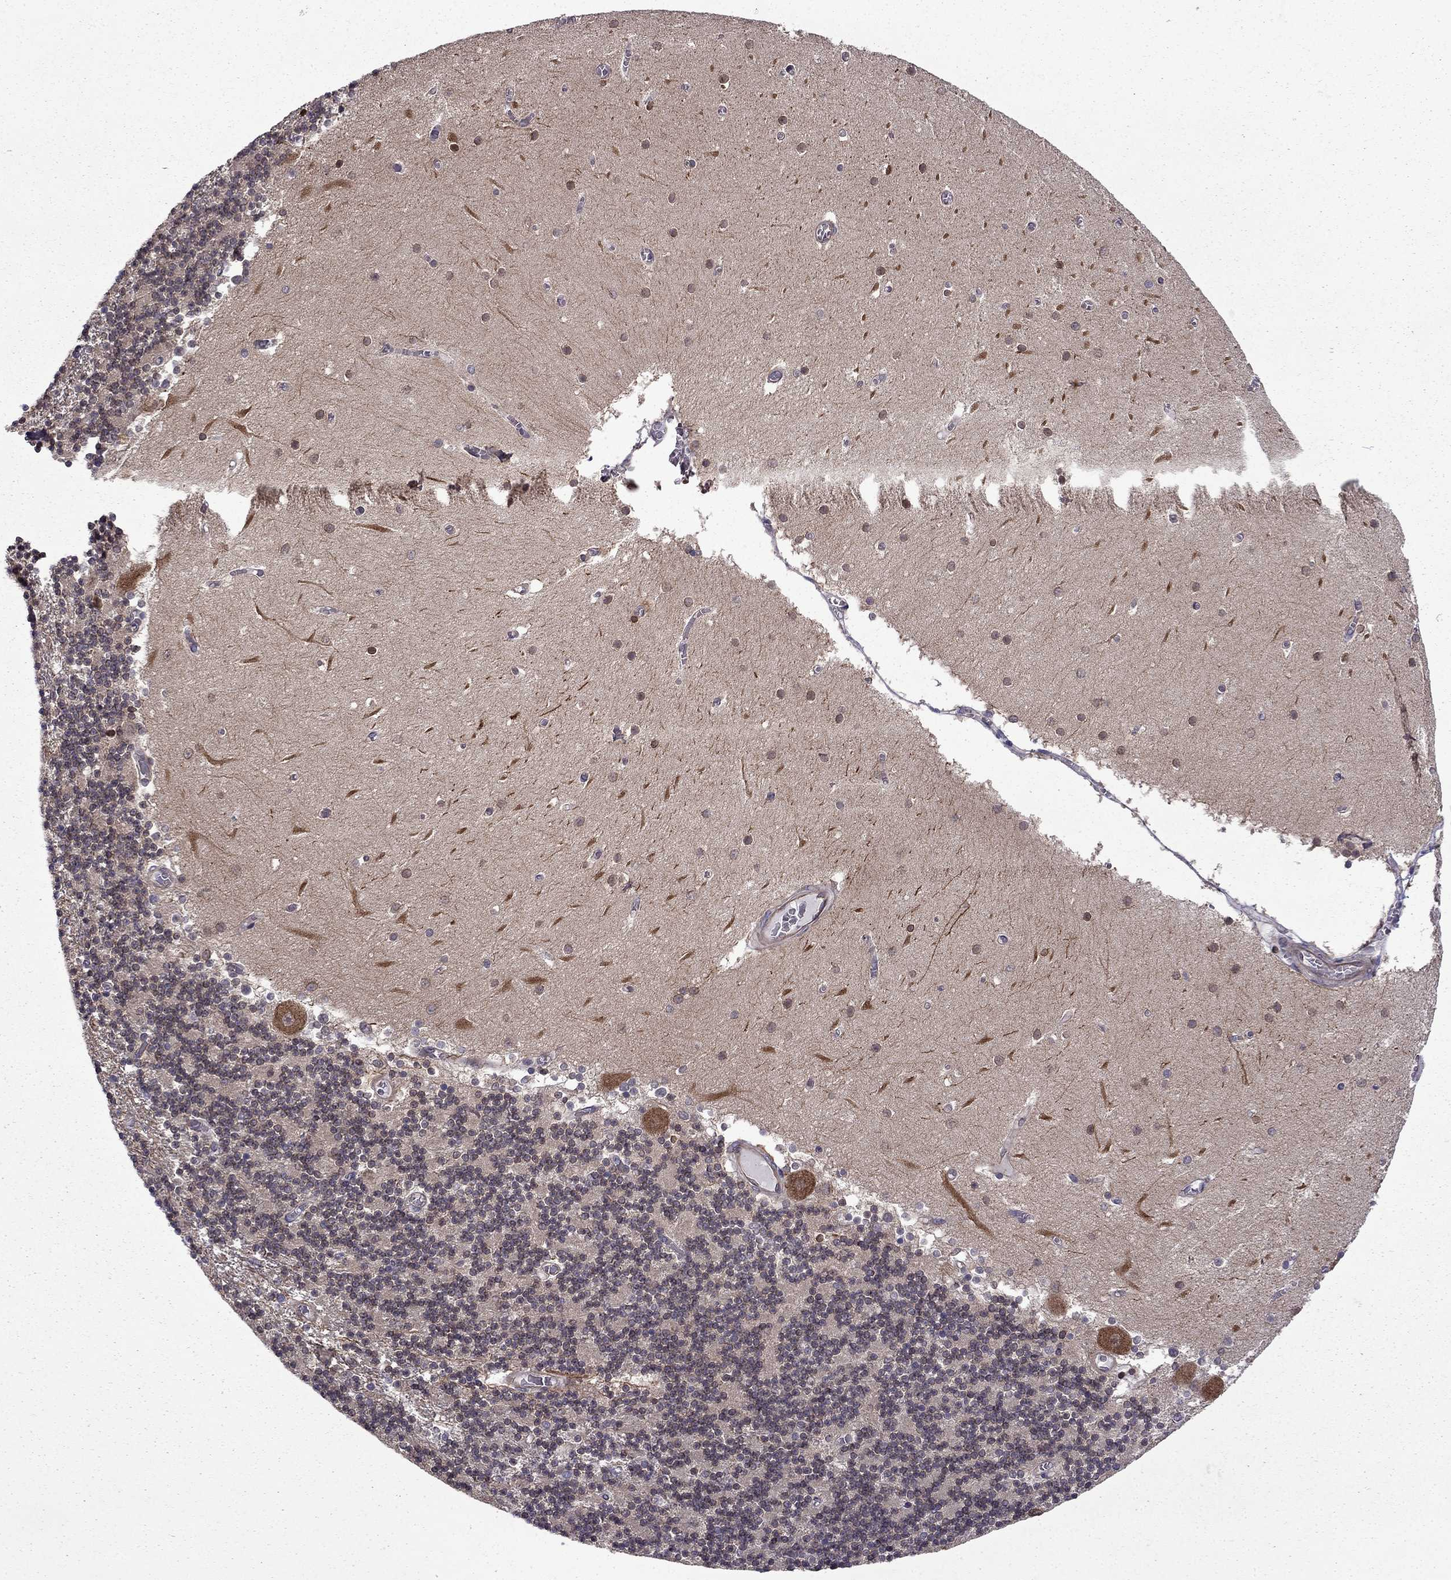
{"staining": {"intensity": "negative", "quantity": "none", "location": "none"}, "tissue": "cerebellum", "cell_type": "Cells in granular layer", "image_type": "normal", "snomed": [{"axis": "morphology", "description": "Normal tissue, NOS"}, {"axis": "topography", "description": "Cerebellum"}], "caption": "DAB (3,3'-diaminobenzidine) immunohistochemical staining of unremarkable cerebellum reveals no significant staining in cells in granular layer.", "gene": "CDC42BPA", "patient": {"sex": "female", "age": 28}}